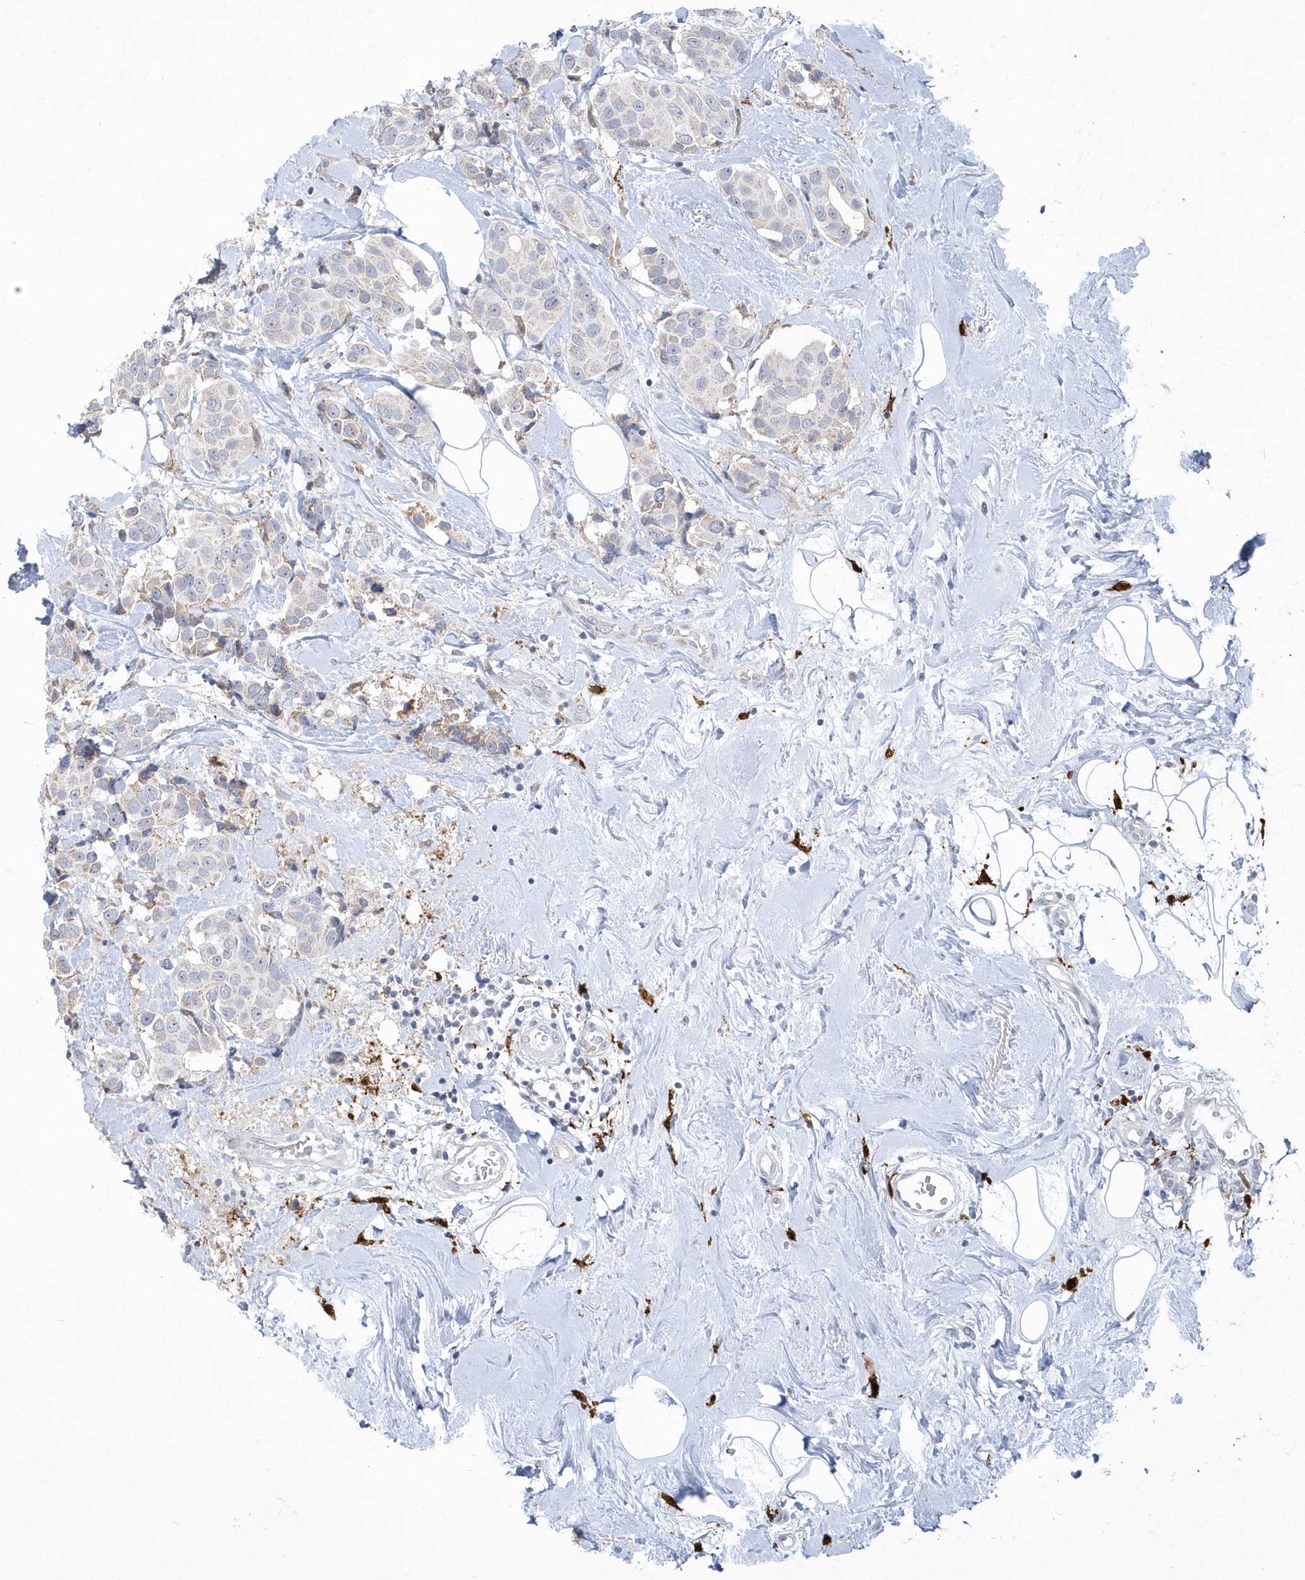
{"staining": {"intensity": "negative", "quantity": "none", "location": "none"}, "tissue": "breast cancer", "cell_type": "Tumor cells", "image_type": "cancer", "snomed": [{"axis": "morphology", "description": "Normal tissue, NOS"}, {"axis": "morphology", "description": "Duct carcinoma"}, {"axis": "topography", "description": "Breast"}], "caption": "Protein analysis of breast cancer (invasive ductal carcinoma) demonstrates no significant positivity in tumor cells. The staining is performed using DAB (3,3'-diaminobenzidine) brown chromogen with nuclei counter-stained in using hematoxylin.", "gene": "TSPEAR", "patient": {"sex": "female", "age": 39}}